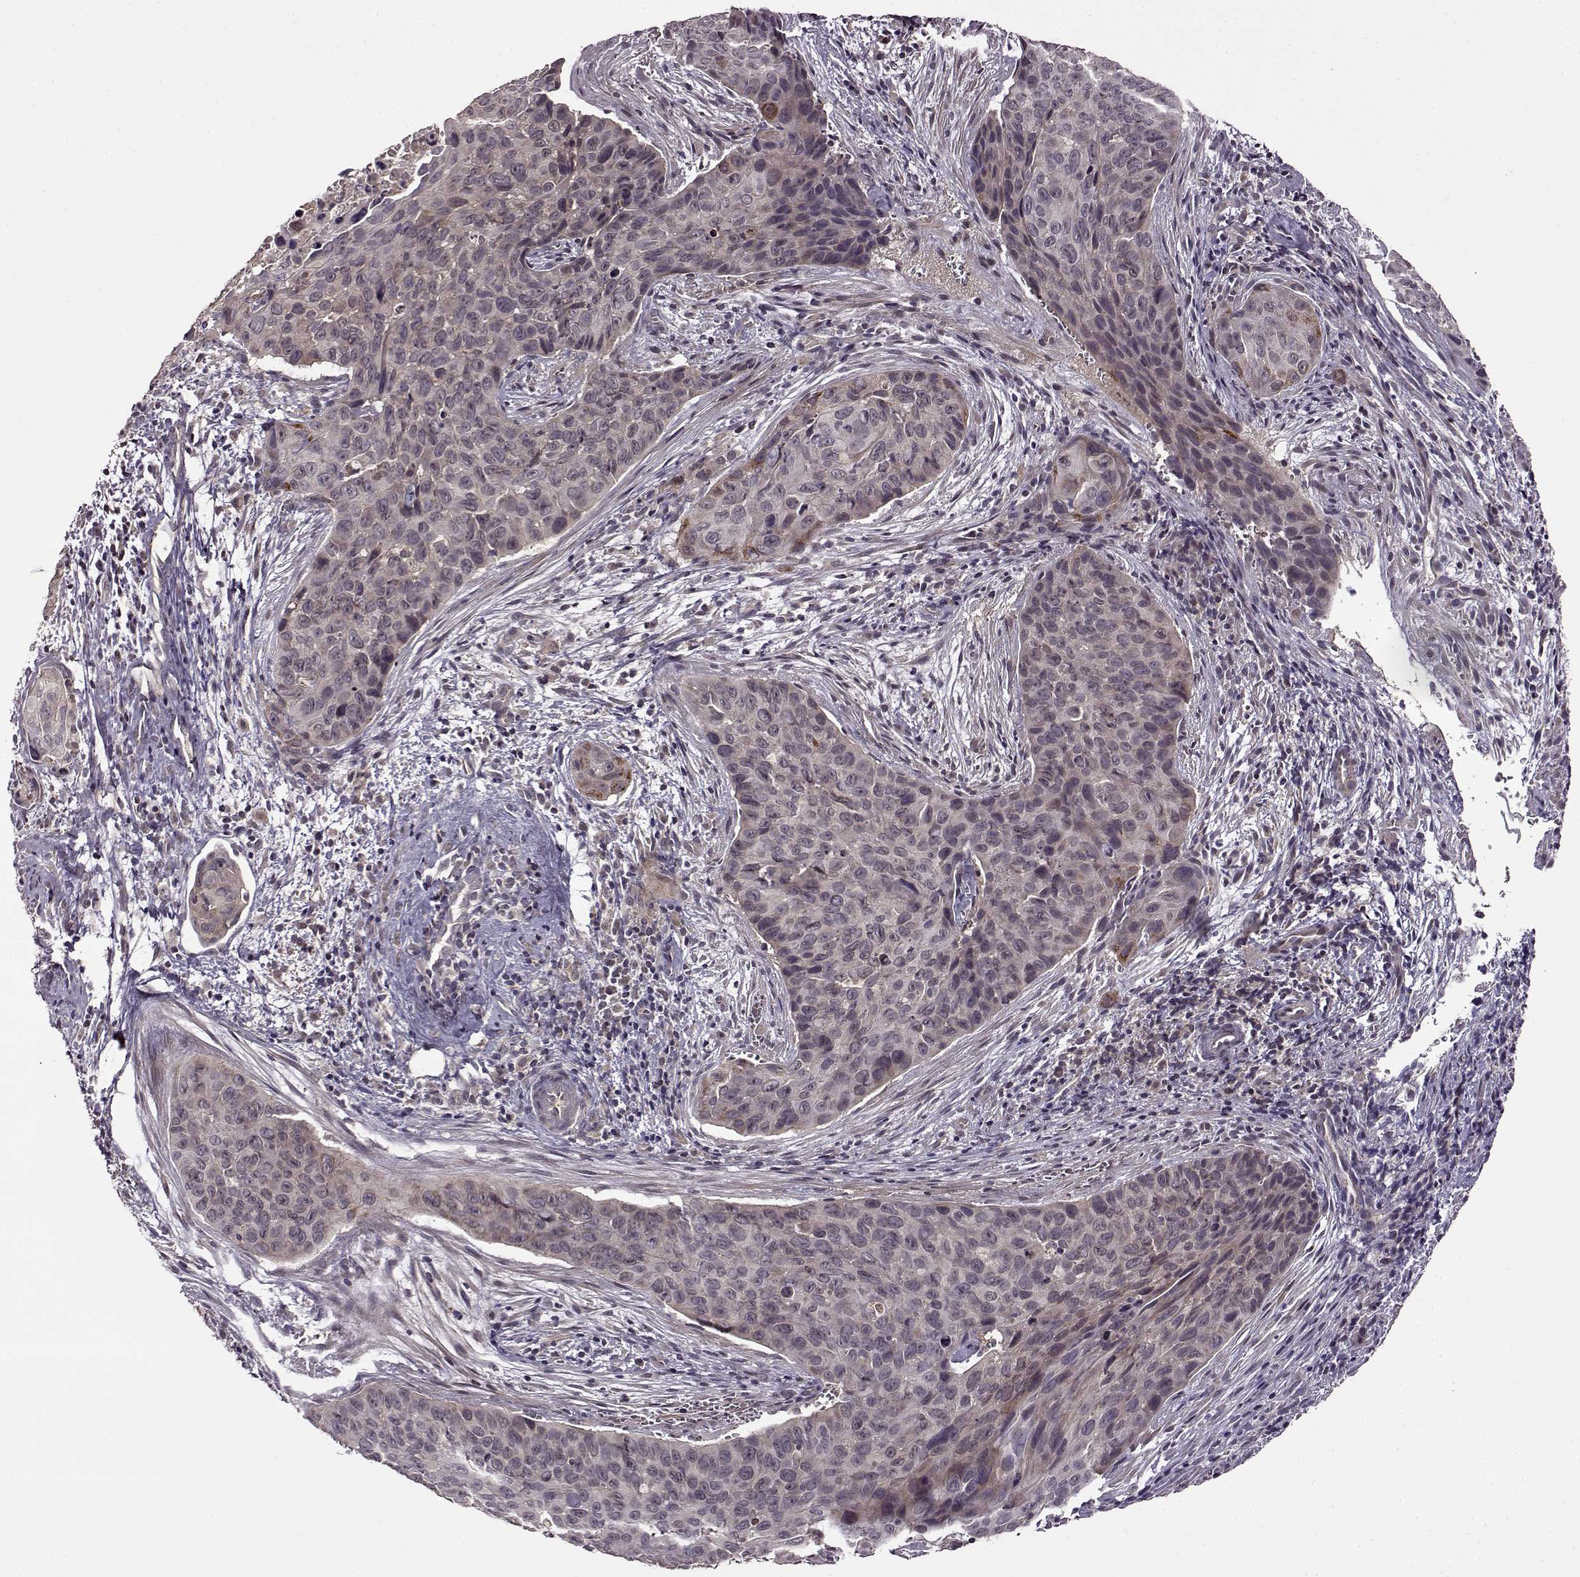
{"staining": {"intensity": "weak", "quantity": "<25%", "location": "cytoplasmic/membranous"}, "tissue": "cervical cancer", "cell_type": "Tumor cells", "image_type": "cancer", "snomed": [{"axis": "morphology", "description": "Squamous cell carcinoma, NOS"}, {"axis": "topography", "description": "Cervix"}], "caption": "High magnification brightfield microscopy of squamous cell carcinoma (cervical) stained with DAB (brown) and counterstained with hematoxylin (blue): tumor cells show no significant expression. (Brightfield microscopy of DAB immunohistochemistry (IHC) at high magnification).", "gene": "MAIP1", "patient": {"sex": "female", "age": 35}}